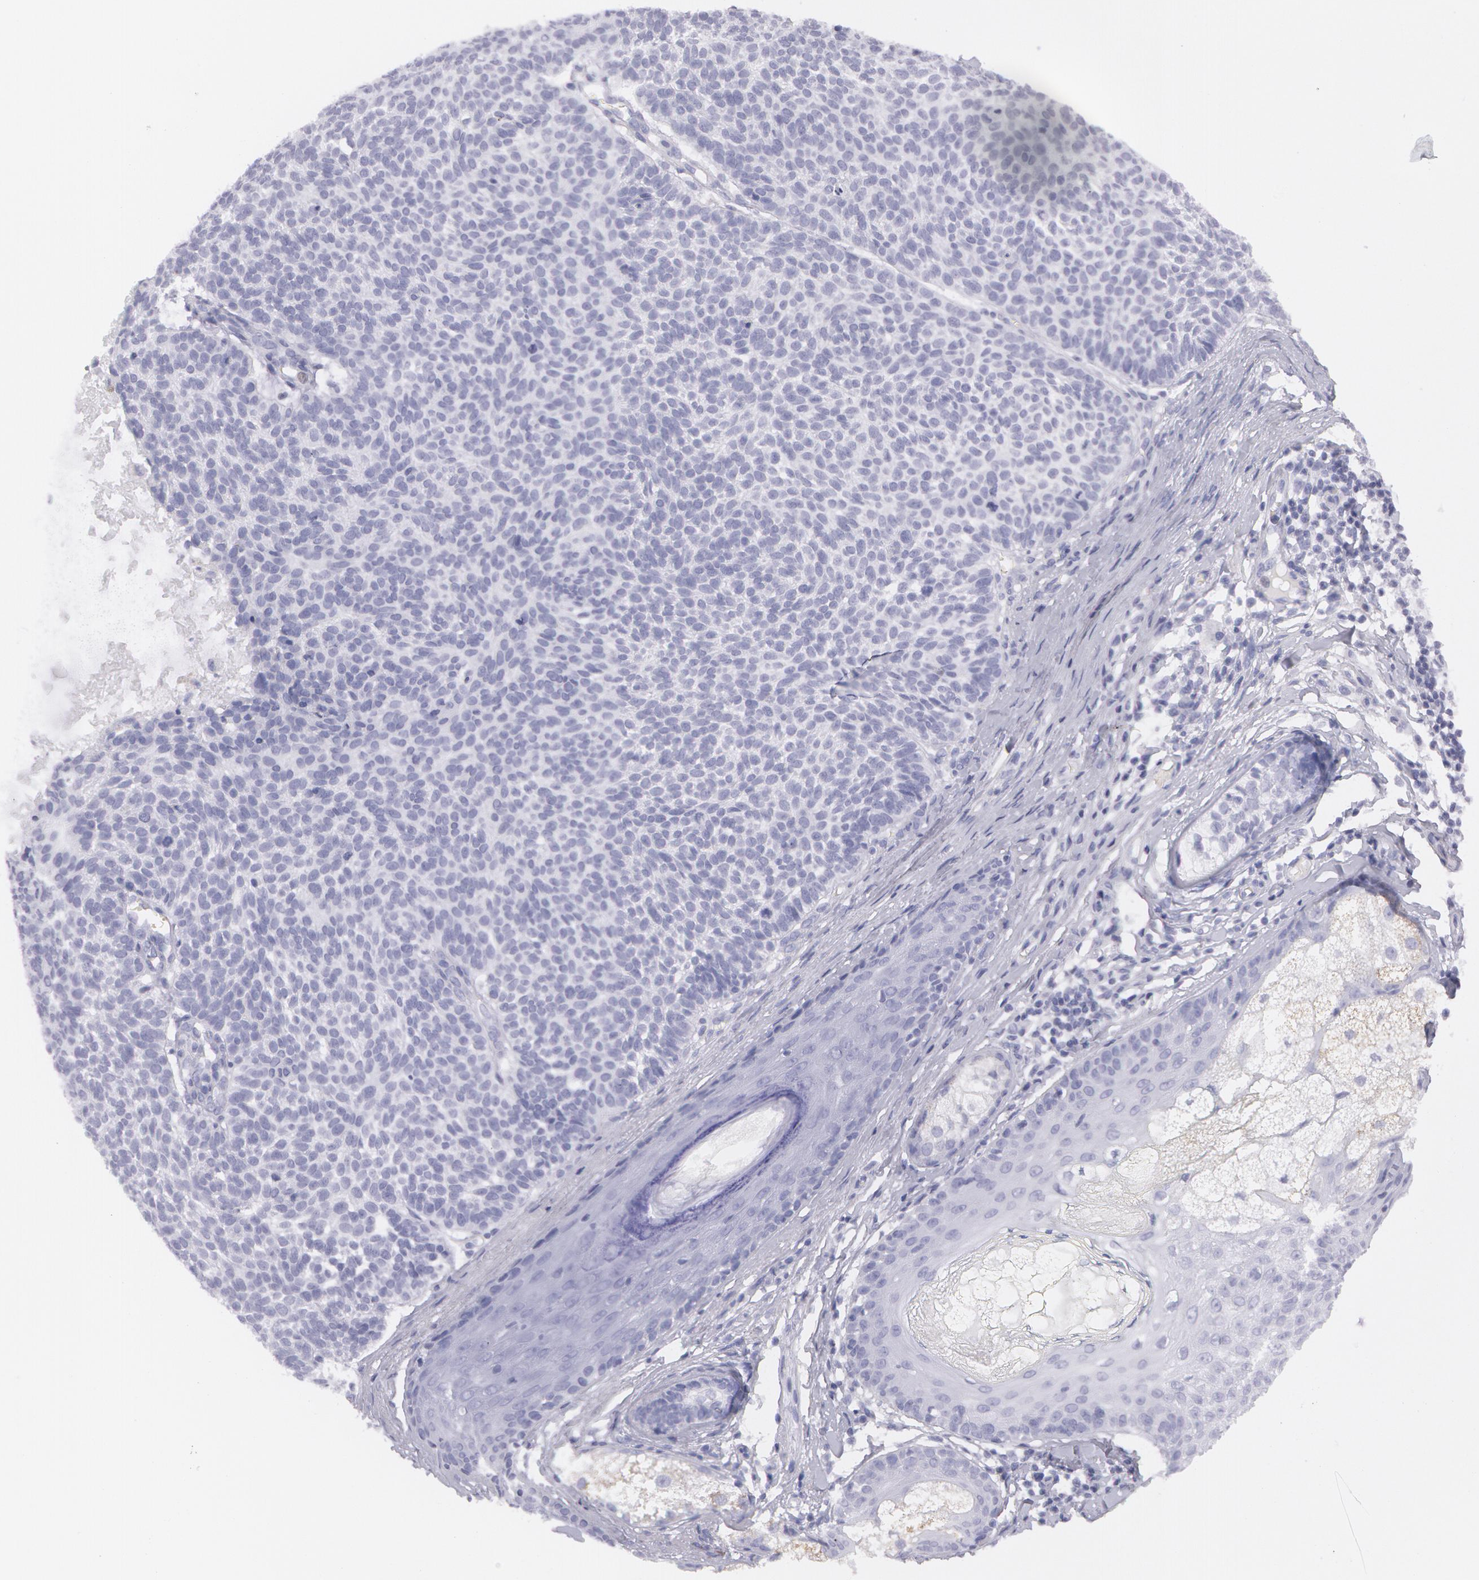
{"staining": {"intensity": "negative", "quantity": "none", "location": "none"}, "tissue": "skin cancer", "cell_type": "Tumor cells", "image_type": "cancer", "snomed": [{"axis": "morphology", "description": "Basal cell carcinoma"}, {"axis": "topography", "description": "Skin"}], "caption": "High power microscopy histopathology image of an immunohistochemistry (IHC) histopathology image of basal cell carcinoma (skin), revealing no significant expression in tumor cells. Nuclei are stained in blue.", "gene": "AMACR", "patient": {"sex": "male", "age": 63}}